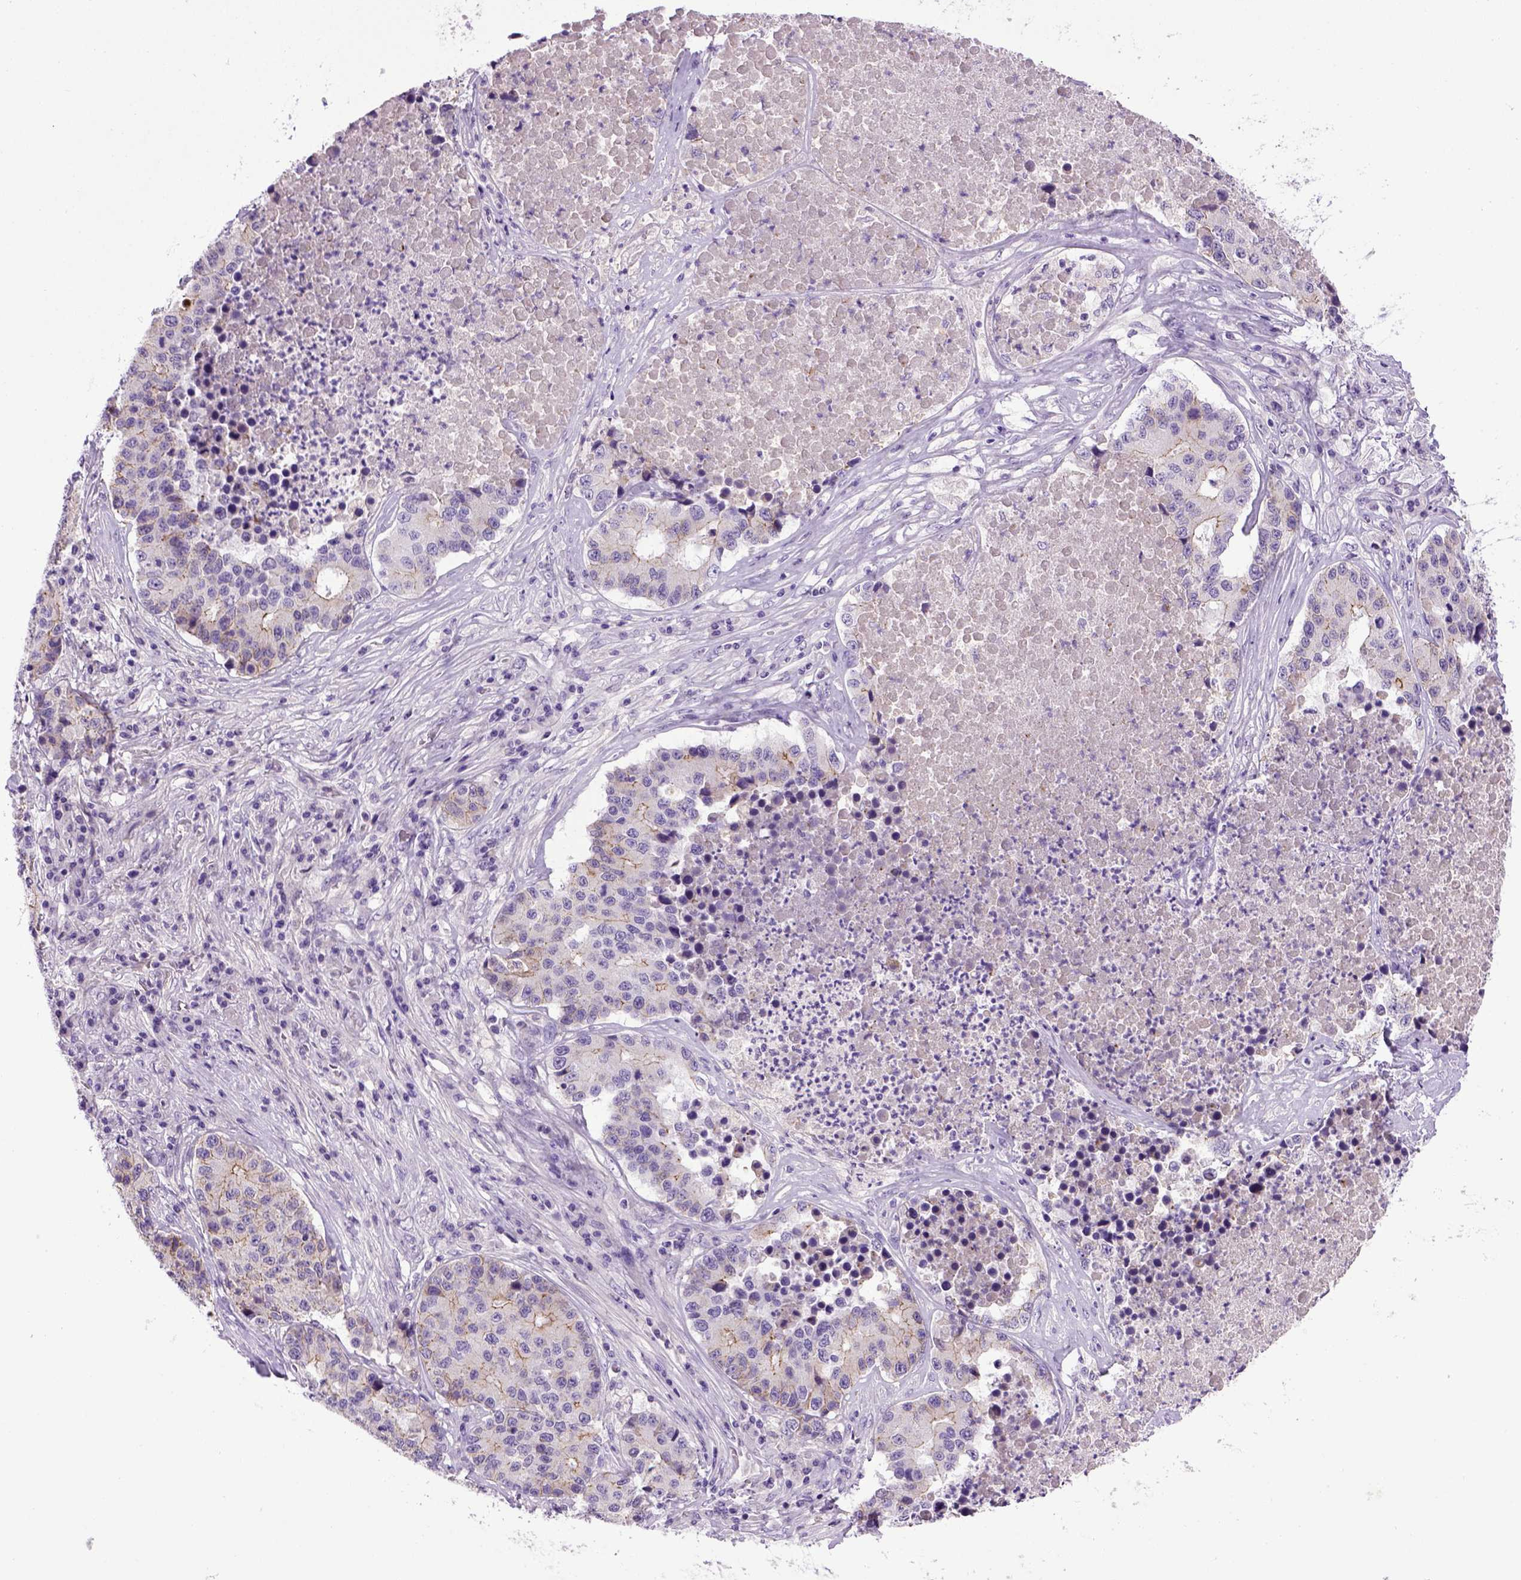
{"staining": {"intensity": "weak", "quantity": "<25%", "location": "cytoplasmic/membranous"}, "tissue": "stomach cancer", "cell_type": "Tumor cells", "image_type": "cancer", "snomed": [{"axis": "morphology", "description": "Adenocarcinoma, NOS"}, {"axis": "topography", "description": "Stomach"}], "caption": "Stomach adenocarcinoma stained for a protein using immunohistochemistry shows no positivity tumor cells.", "gene": "CDH1", "patient": {"sex": "male", "age": 71}}